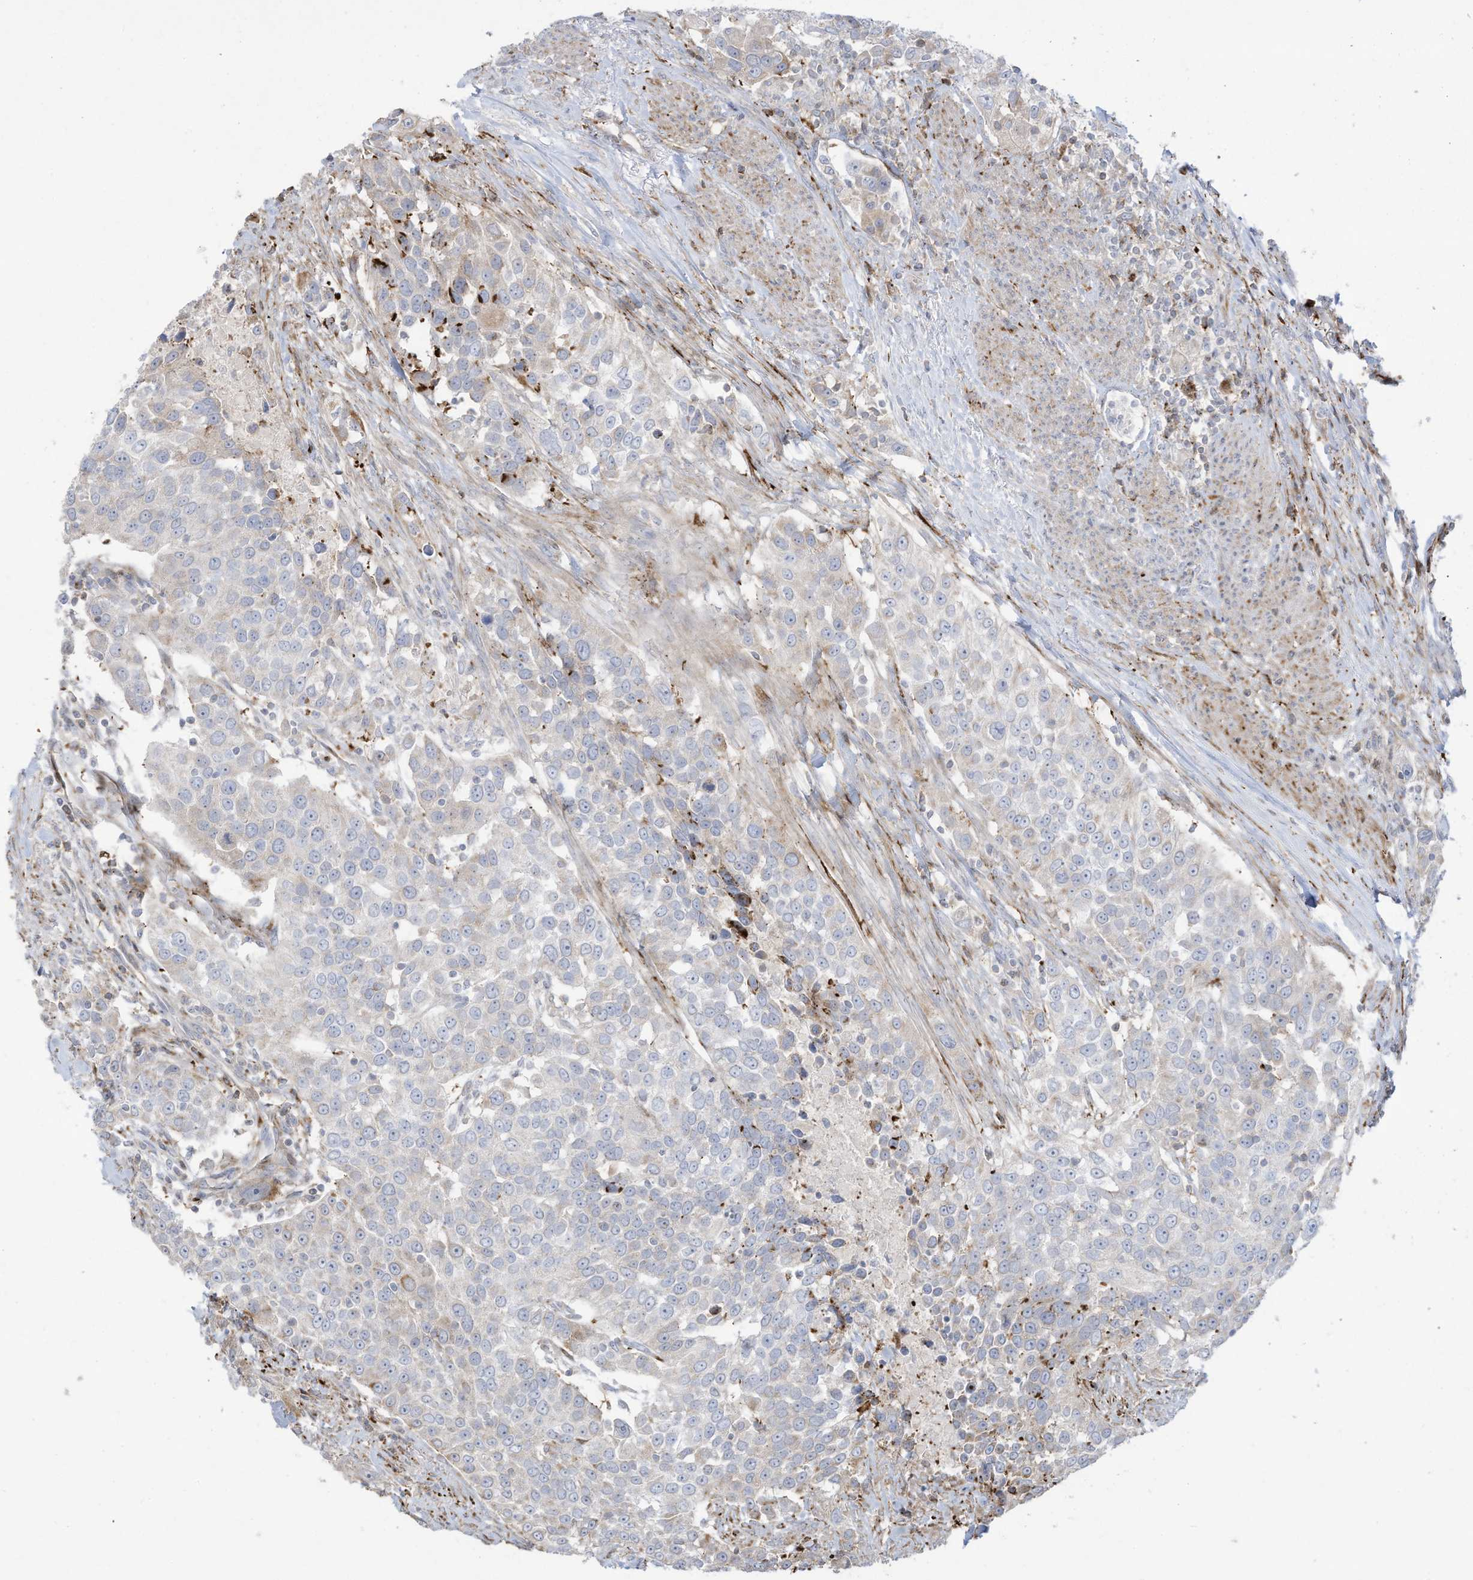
{"staining": {"intensity": "negative", "quantity": "none", "location": "none"}, "tissue": "urothelial cancer", "cell_type": "Tumor cells", "image_type": "cancer", "snomed": [{"axis": "morphology", "description": "Urothelial carcinoma, High grade"}, {"axis": "topography", "description": "Urinary bladder"}], "caption": "Tumor cells are negative for protein expression in human urothelial cancer.", "gene": "THNSL2", "patient": {"sex": "female", "age": 80}}